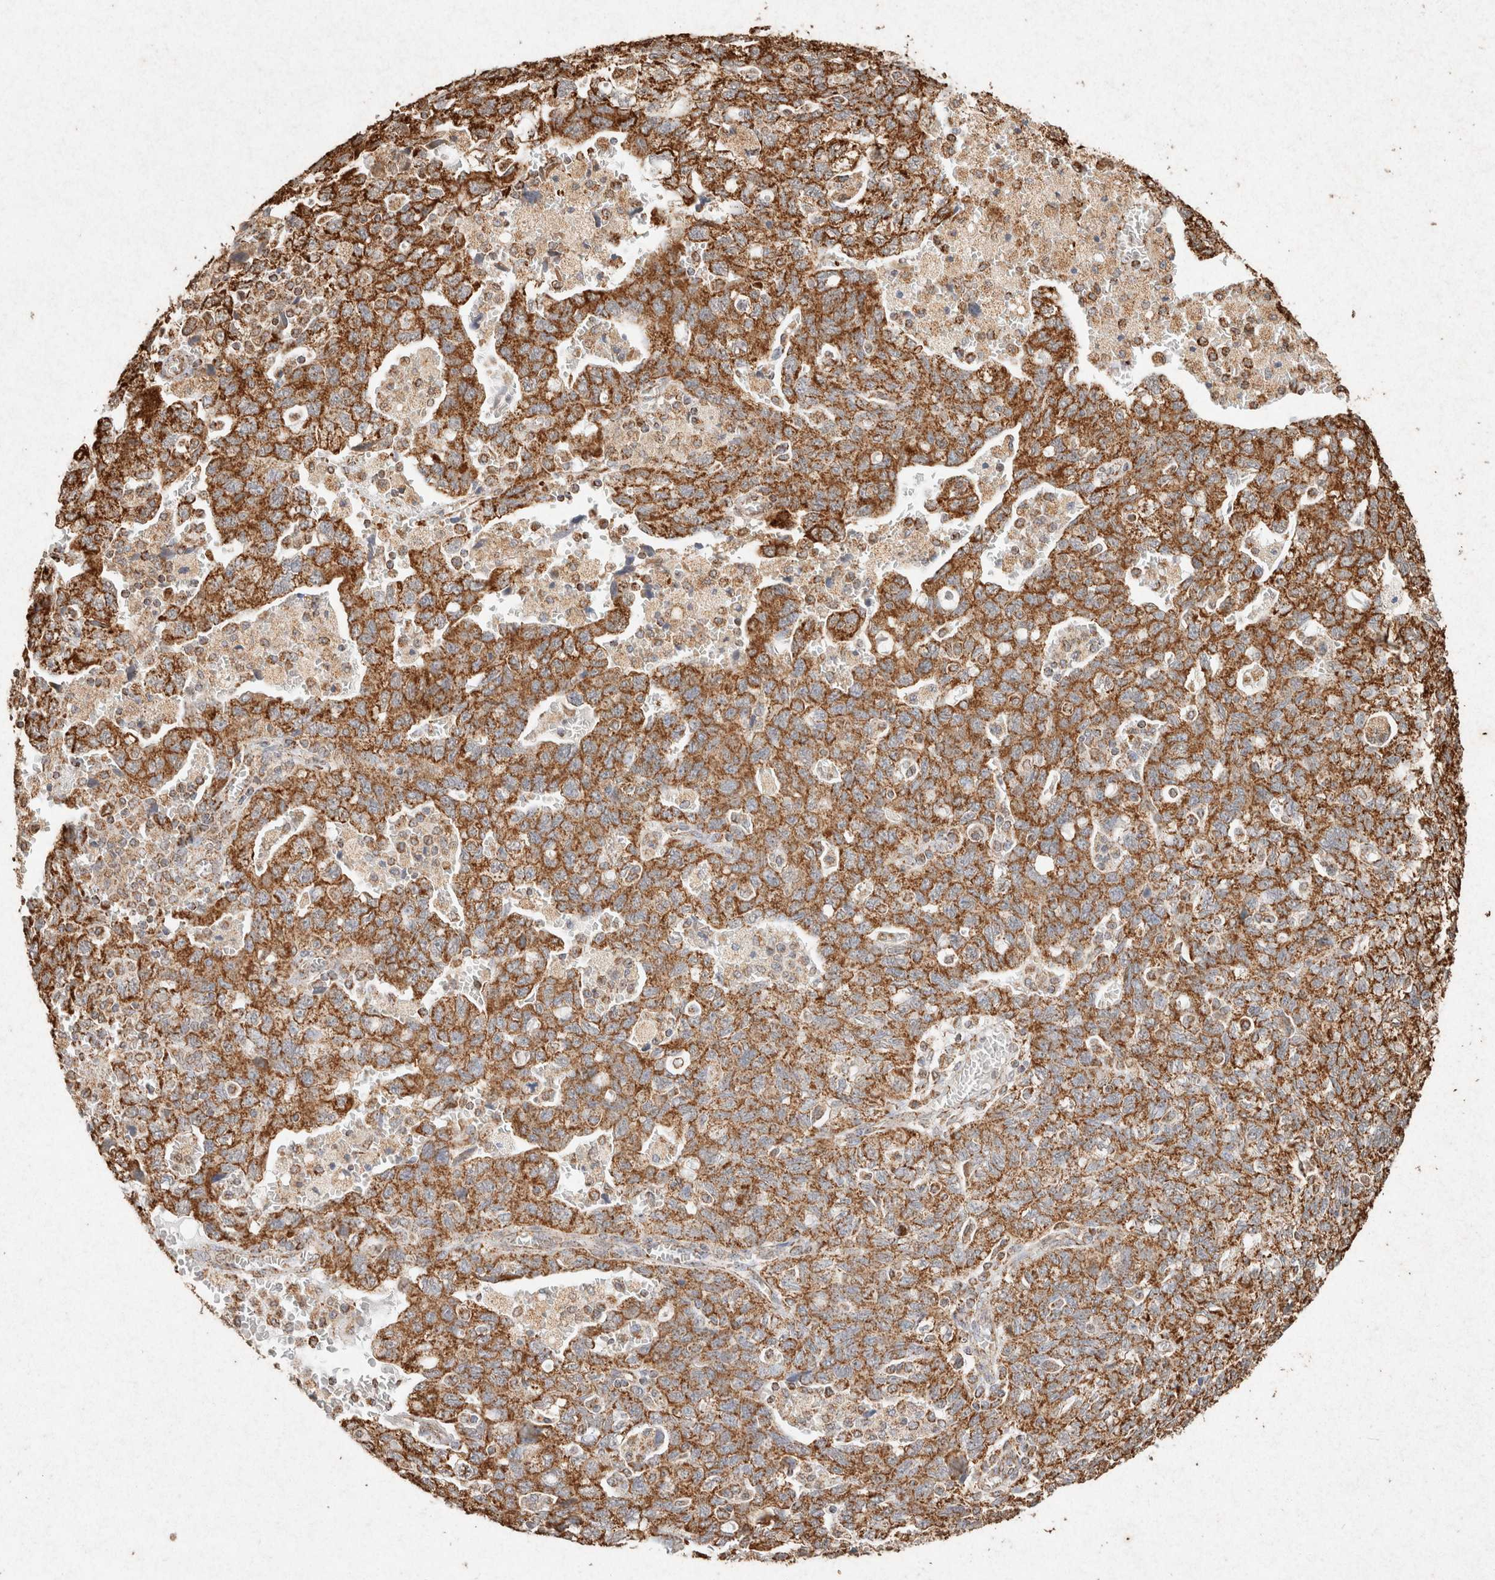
{"staining": {"intensity": "strong", "quantity": ">75%", "location": "cytoplasmic/membranous"}, "tissue": "ovarian cancer", "cell_type": "Tumor cells", "image_type": "cancer", "snomed": [{"axis": "morphology", "description": "Carcinoma, NOS"}, {"axis": "morphology", "description": "Cystadenocarcinoma, serous, NOS"}, {"axis": "topography", "description": "Ovary"}], "caption": "Immunohistochemical staining of ovarian cancer (serous cystadenocarcinoma) demonstrates high levels of strong cytoplasmic/membranous protein expression in approximately >75% of tumor cells.", "gene": "SDC2", "patient": {"sex": "female", "age": 69}}